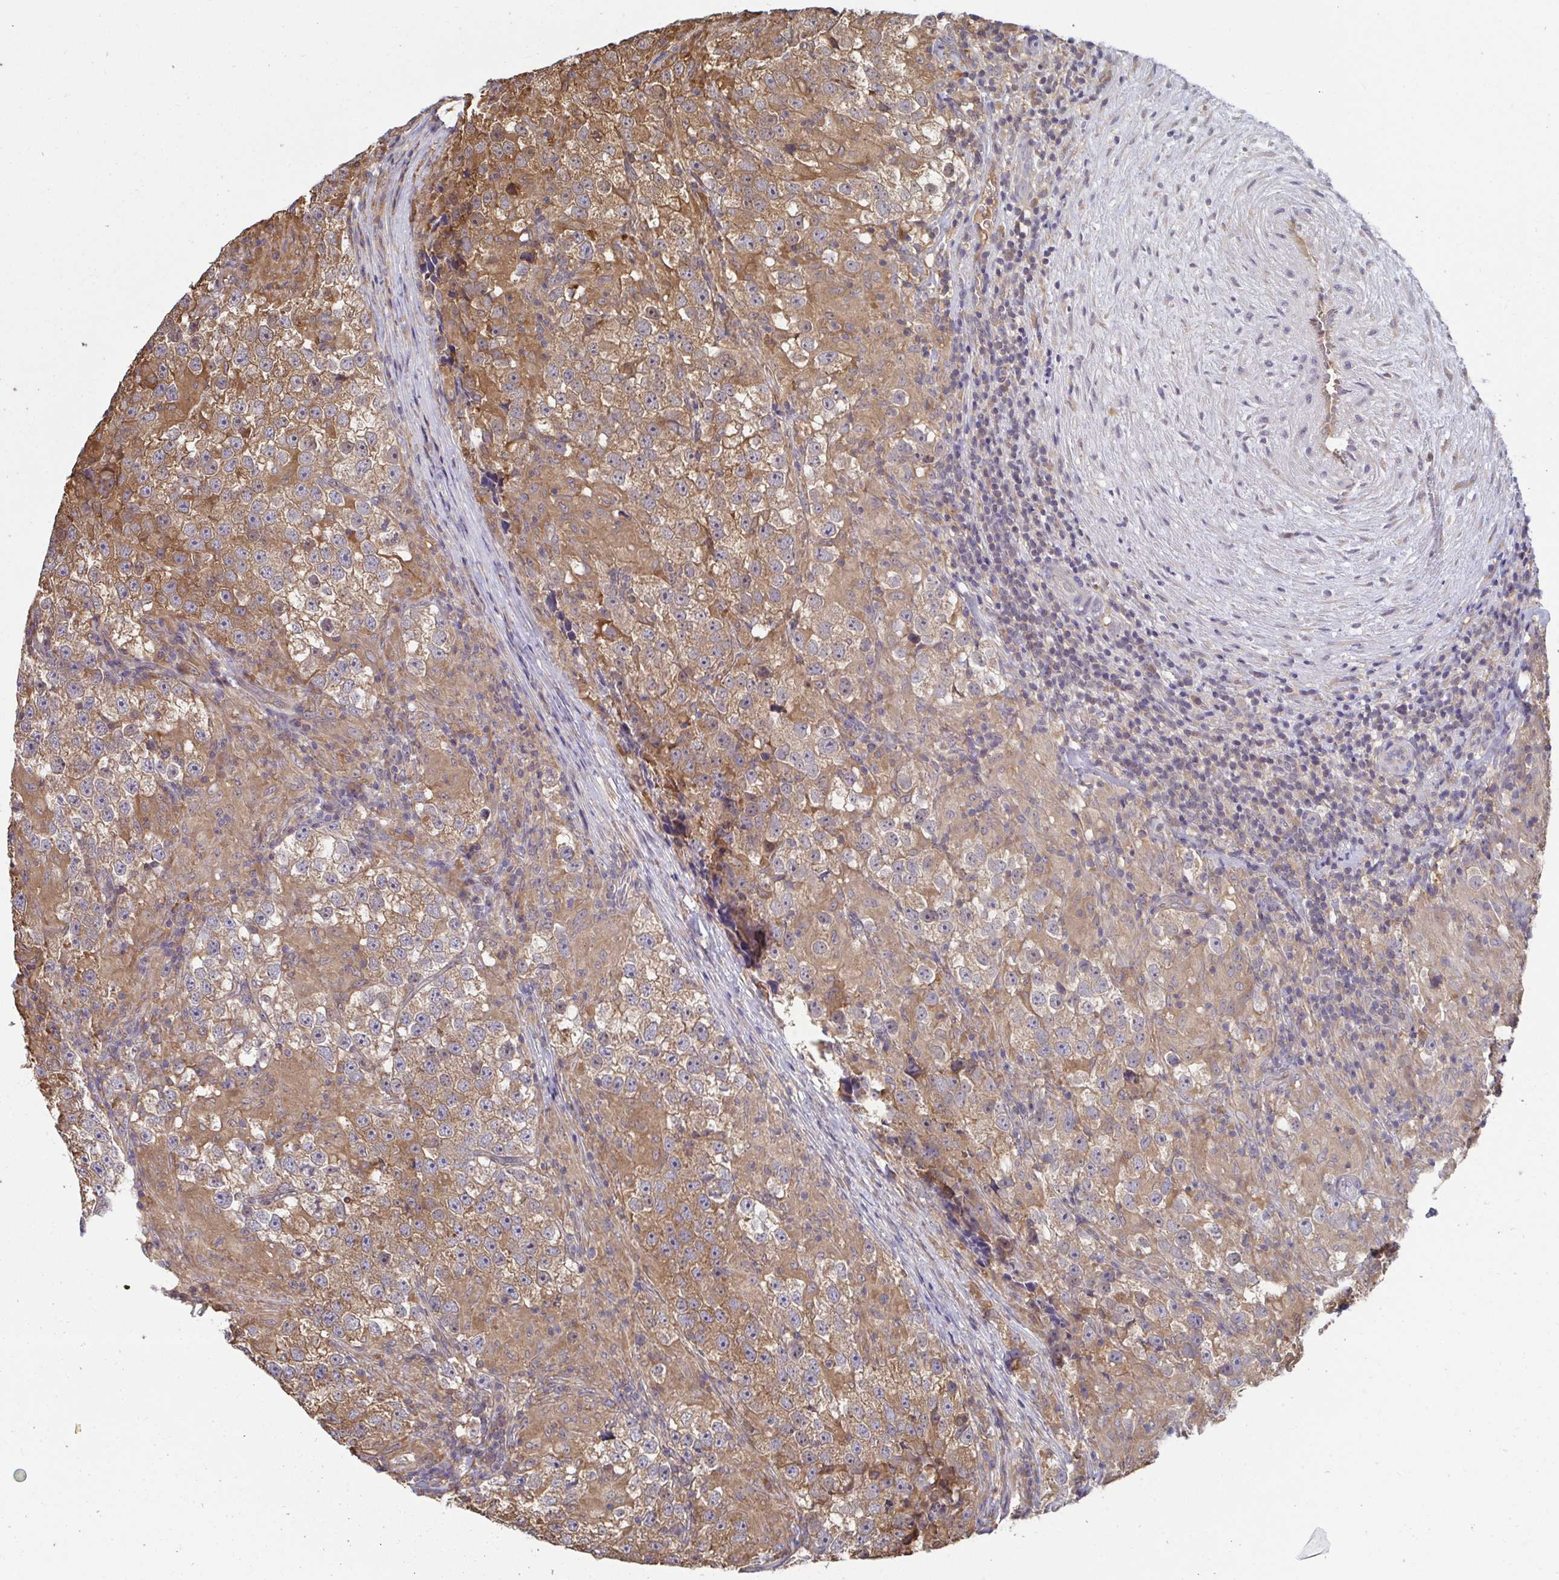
{"staining": {"intensity": "moderate", "quantity": ">75%", "location": "cytoplasmic/membranous"}, "tissue": "testis cancer", "cell_type": "Tumor cells", "image_type": "cancer", "snomed": [{"axis": "morphology", "description": "Seminoma, NOS"}, {"axis": "topography", "description": "Testis"}], "caption": "Moderate cytoplasmic/membranous staining is present in approximately >75% of tumor cells in testis seminoma.", "gene": "TTC9C", "patient": {"sex": "male", "age": 46}}